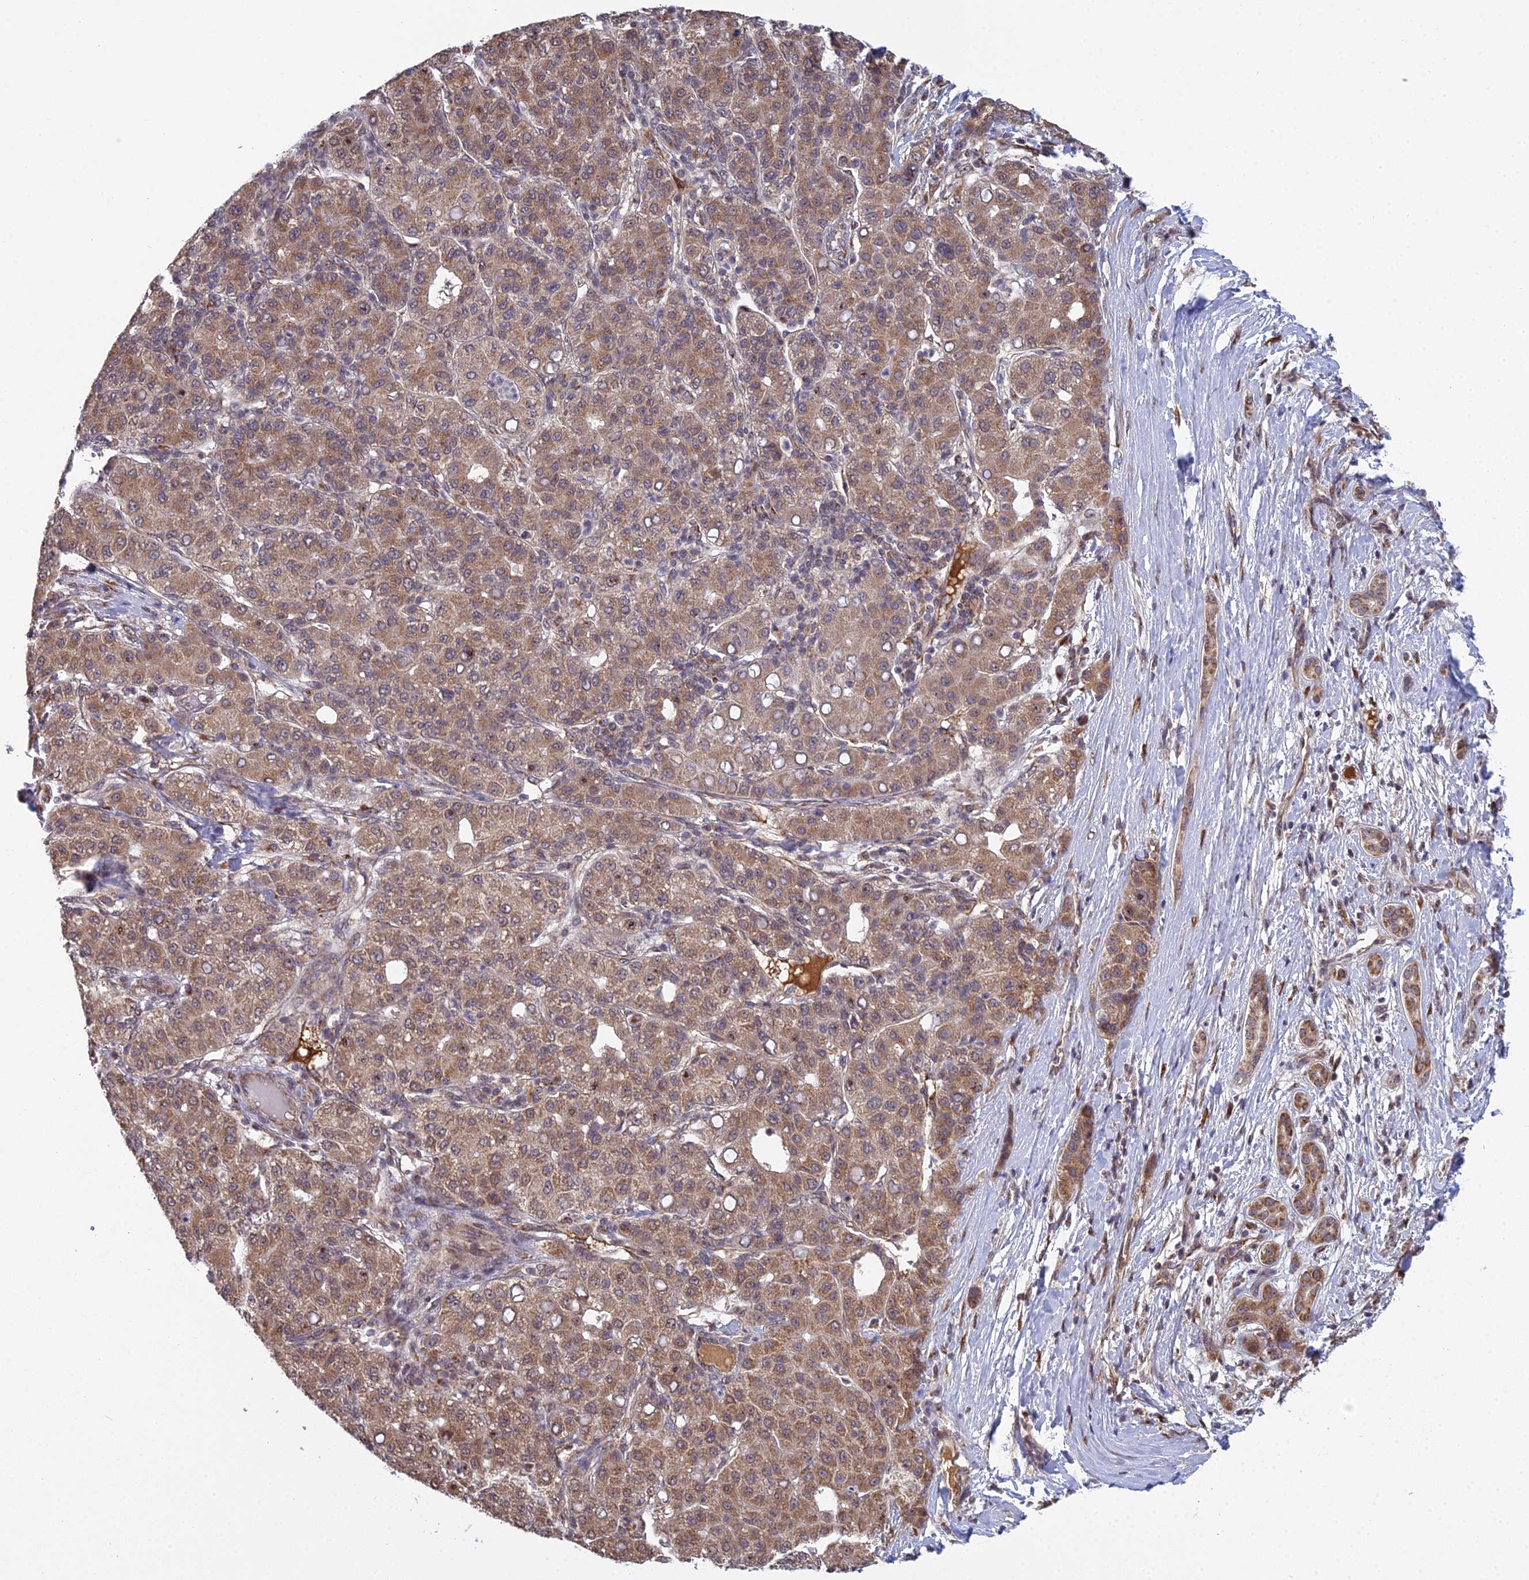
{"staining": {"intensity": "moderate", "quantity": ">75%", "location": "cytoplasmic/membranous"}, "tissue": "liver cancer", "cell_type": "Tumor cells", "image_type": "cancer", "snomed": [{"axis": "morphology", "description": "Carcinoma, Hepatocellular, NOS"}, {"axis": "topography", "description": "Liver"}], "caption": "Tumor cells exhibit moderate cytoplasmic/membranous staining in about >75% of cells in liver cancer (hepatocellular carcinoma). The staining was performed using DAB to visualize the protein expression in brown, while the nuclei were stained in blue with hematoxylin (Magnification: 20x).", "gene": "MEOX1", "patient": {"sex": "male", "age": 65}}